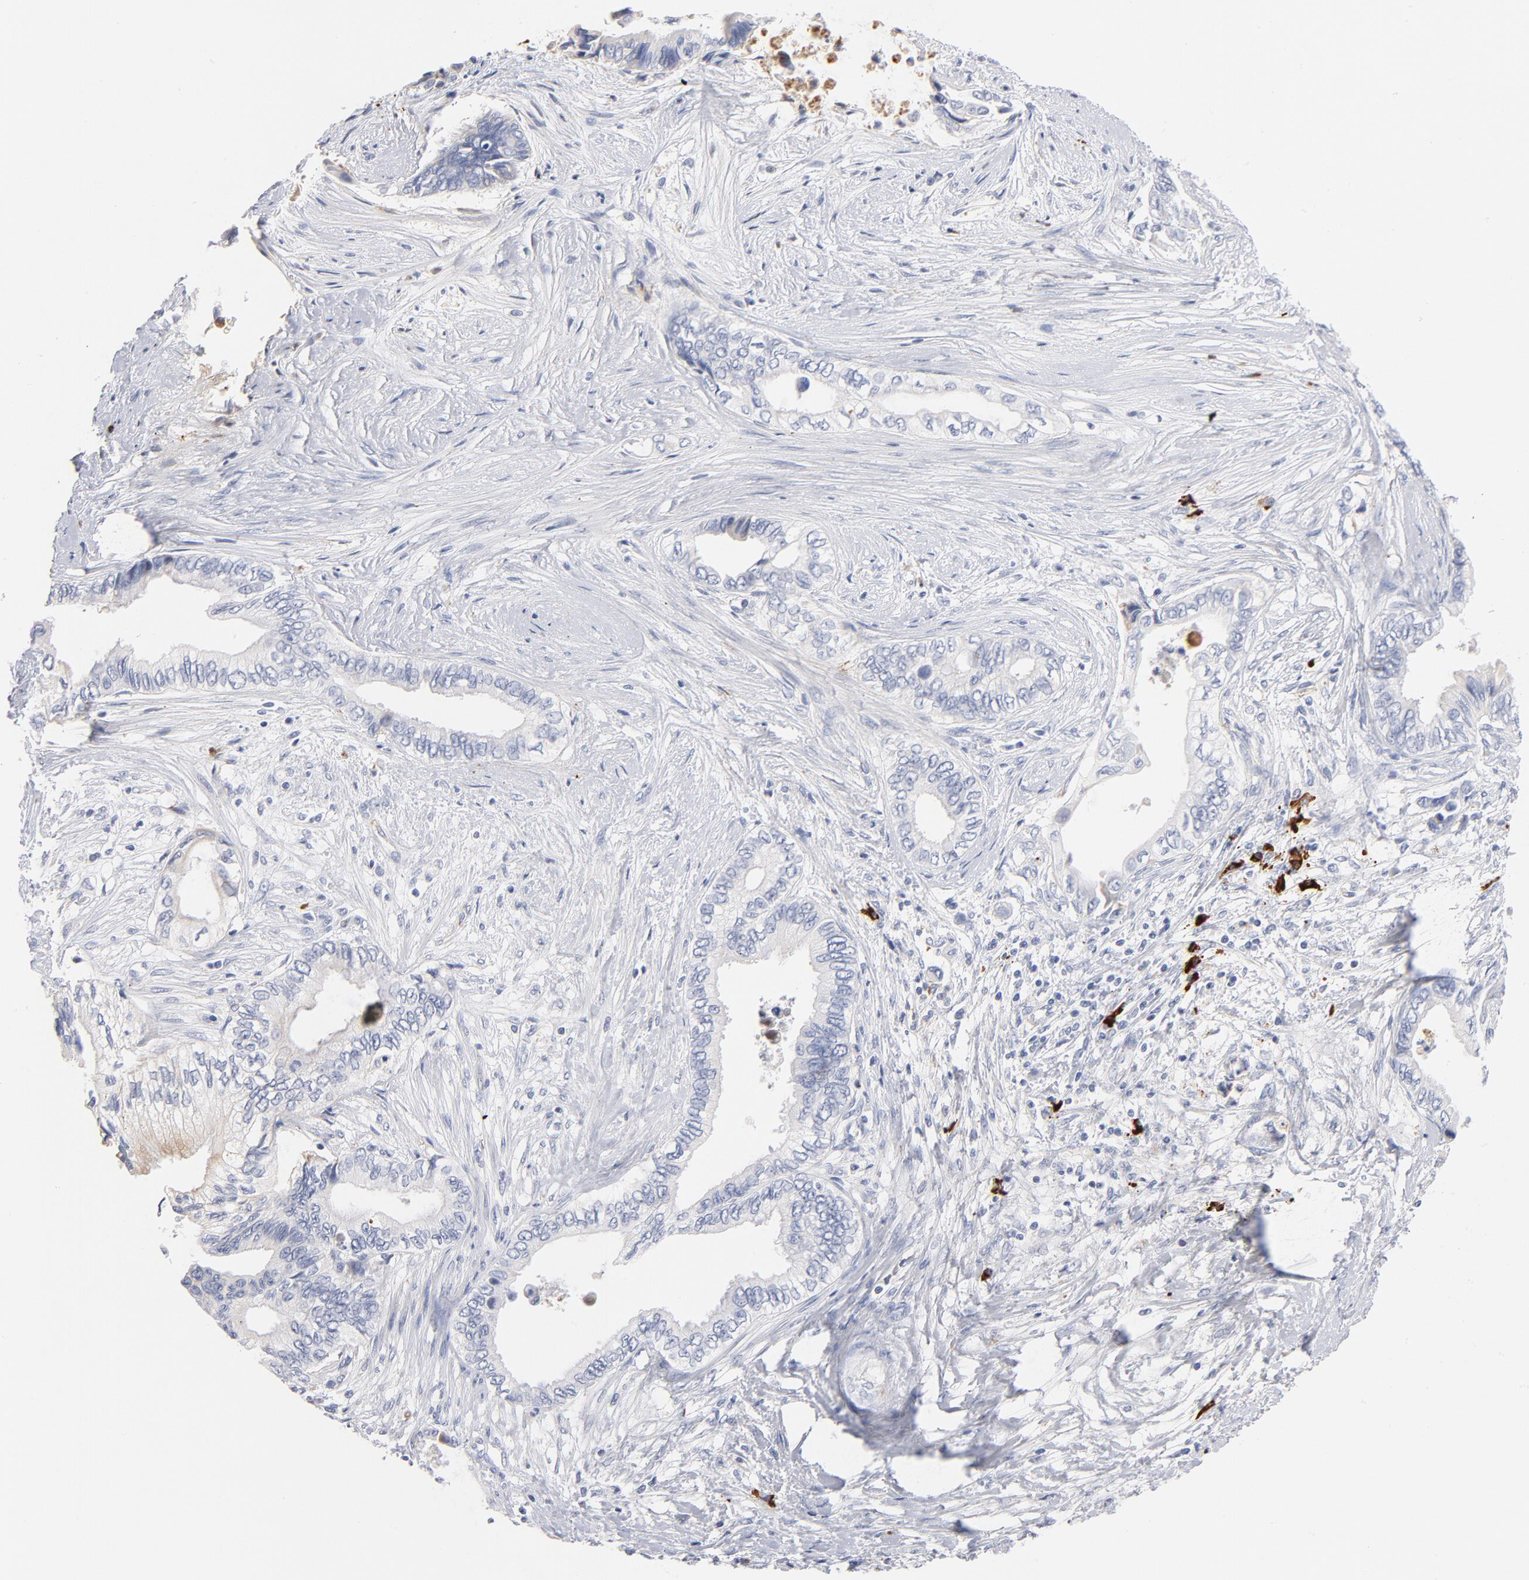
{"staining": {"intensity": "negative", "quantity": "none", "location": "none"}, "tissue": "pancreatic cancer", "cell_type": "Tumor cells", "image_type": "cancer", "snomed": [{"axis": "morphology", "description": "Adenocarcinoma, NOS"}, {"axis": "topography", "description": "Pancreas"}], "caption": "Tumor cells are negative for brown protein staining in pancreatic cancer.", "gene": "PLAT", "patient": {"sex": "female", "age": 66}}